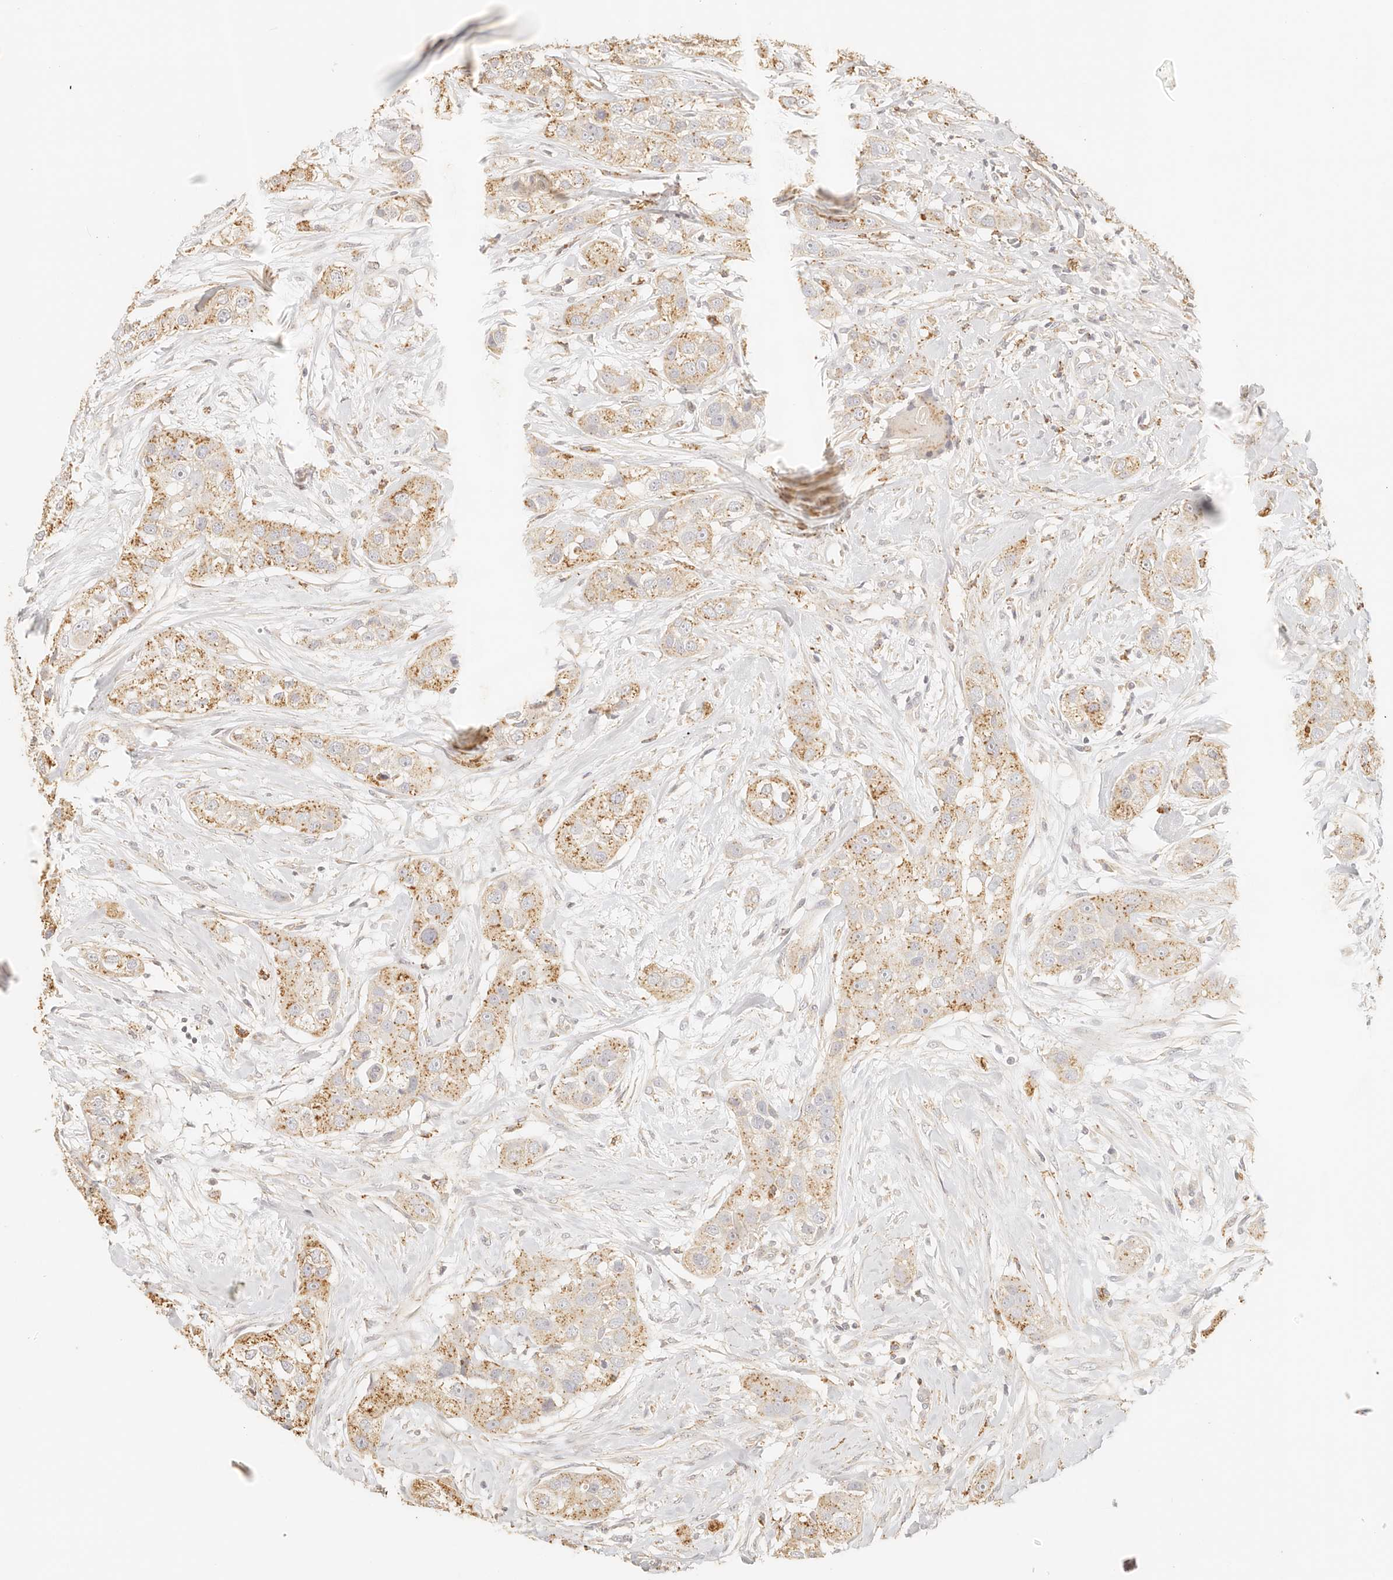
{"staining": {"intensity": "moderate", "quantity": ">75%", "location": "cytoplasmic/membranous"}, "tissue": "head and neck cancer", "cell_type": "Tumor cells", "image_type": "cancer", "snomed": [{"axis": "morphology", "description": "Normal tissue, NOS"}, {"axis": "morphology", "description": "Squamous cell carcinoma, NOS"}, {"axis": "topography", "description": "Skeletal muscle"}, {"axis": "topography", "description": "Head-Neck"}], "caption": "DAB immunohistochemical staining of human head and neck cancer (squamous cell carcinoma) reveals moderate cytoplasmic/membranous protein positivity in about >75% of tumor cells. (DAB IHC with brightfield microscopy, high magnification).", "gene": "CNMD", "patient": {"sex": "male", "age": 51}}